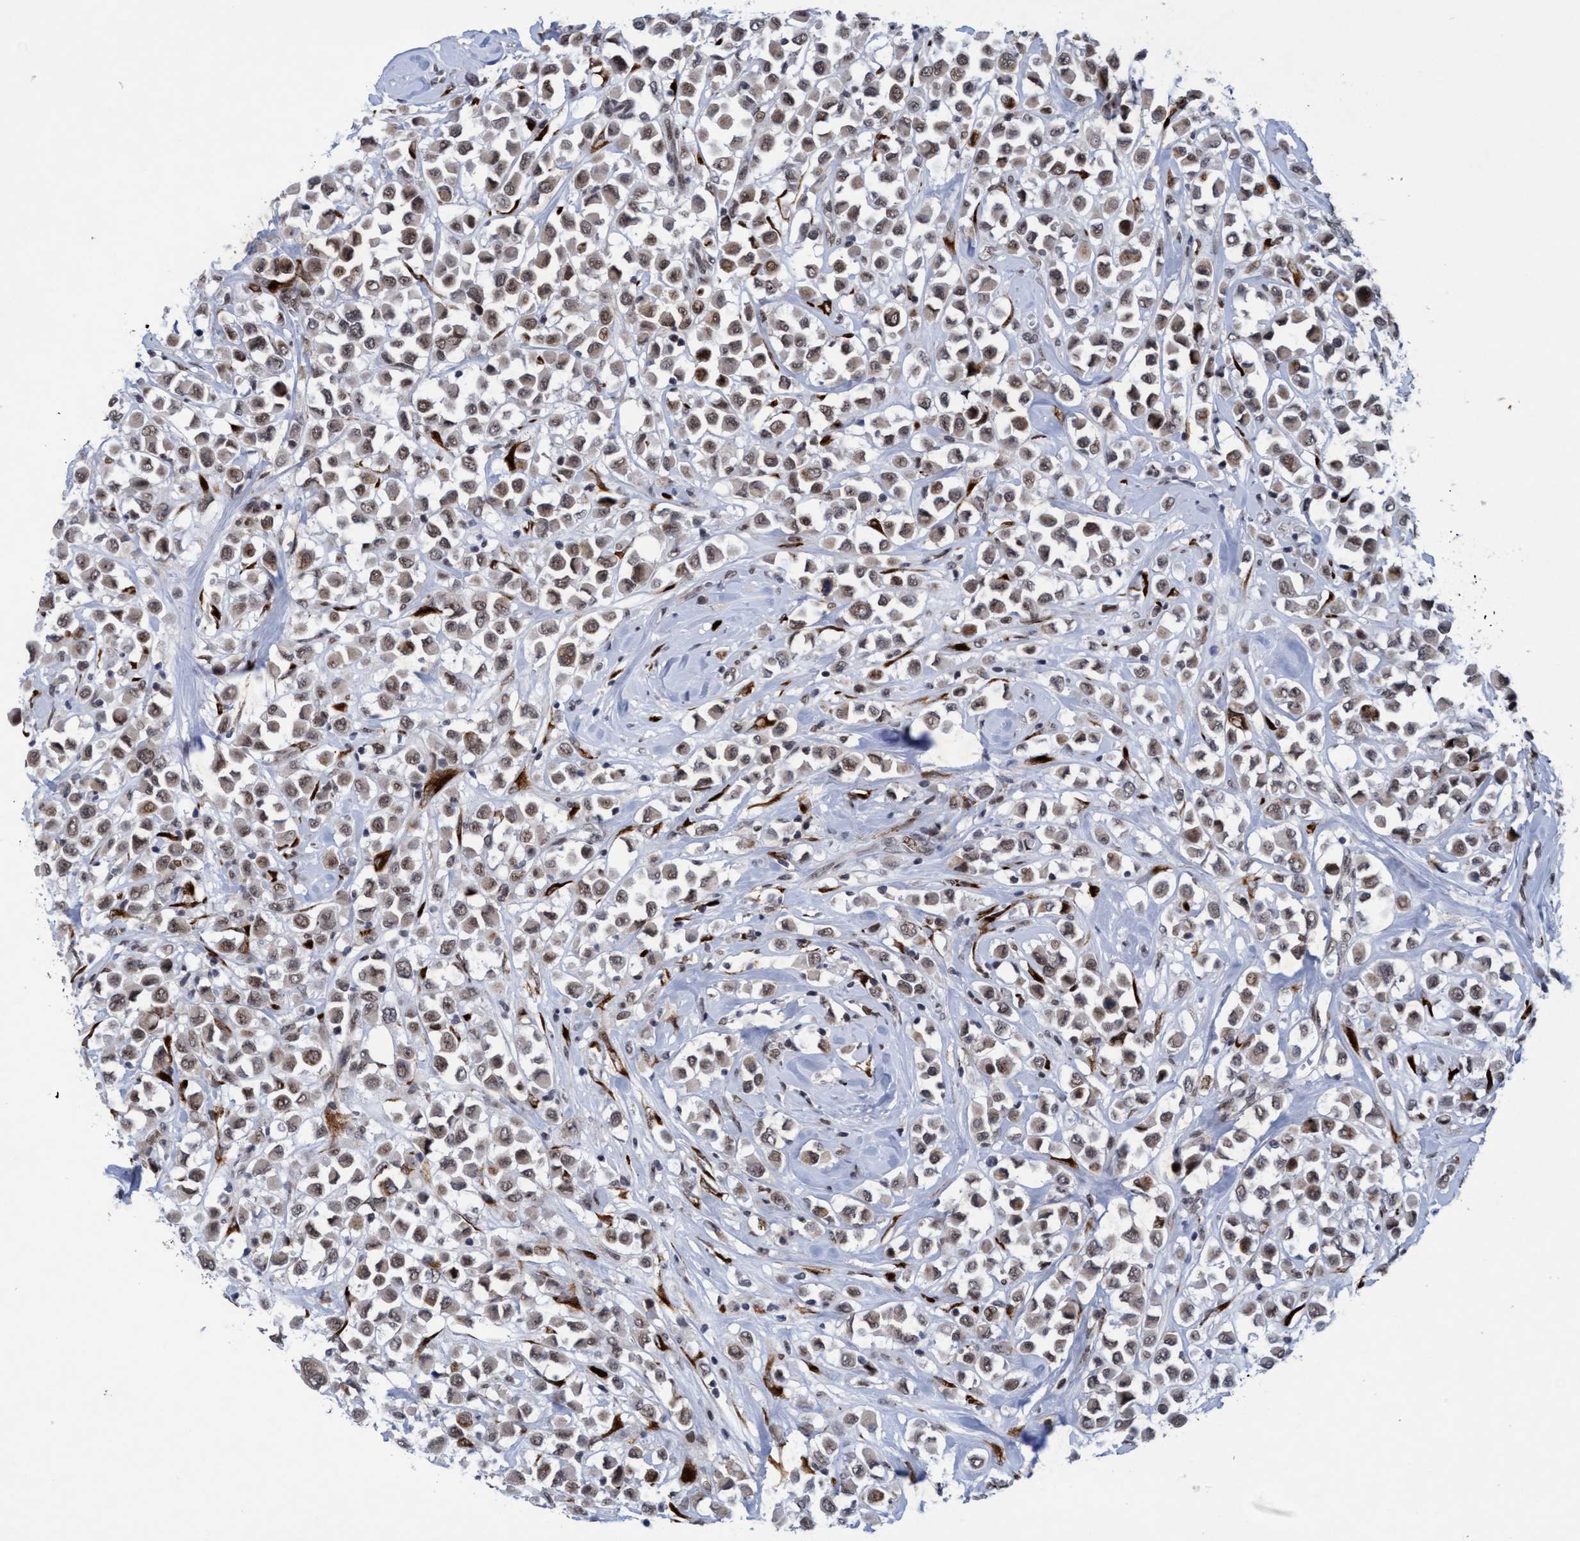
{"staining": {"intensity": "weak", "quantity": ">75%", "location": "cytoplasmic/membranous,nuclear"}, "tissue": "breast cancer", "cell_type": "Tumor cells", "image_type": "cancer", "snomed": [{"axis": "morphology", "description": "Duct carcinoma"}, {"axis": "topography", "description": "Breast"}], "caption": "Immunohistochemistry (IHC) image of breast invasive ductal carcinoma stained for a protein (brown), which exhibits low levels of weak cytoplasmic/membranous and nuclear staining in about >75% of tumor cells.", "gene": "GLT6D1", "patient": {"sex": "female", "age": 61}}